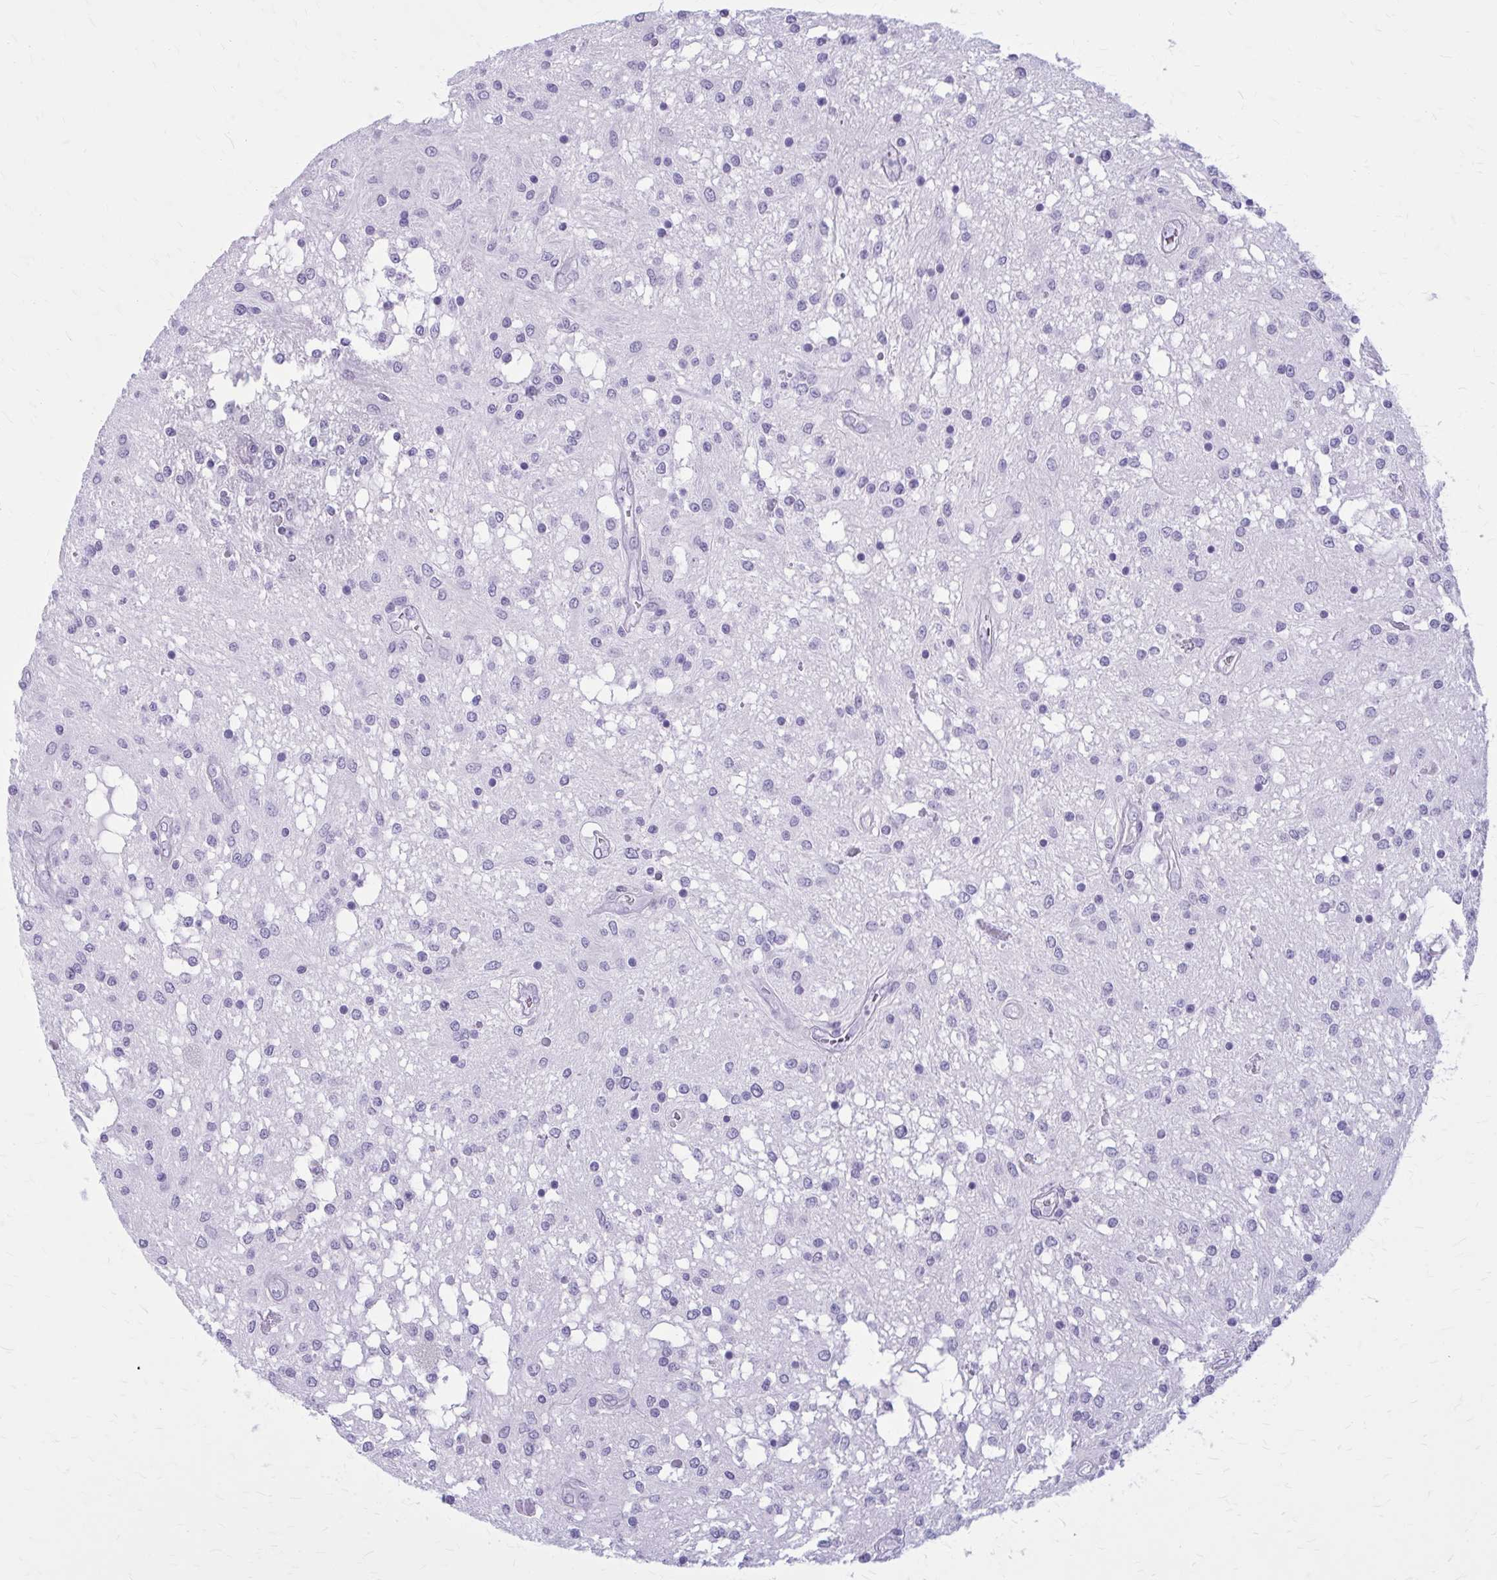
{"staining": {"intensity": "negative", "quantity": "none", "location": "none"}, "tissue": "glioma", "cell_type": "Tumor cells", "image_type": "cancer", "snomed": [{"axis": "morphology", "description": "Glioma, malignant, Low grade"}, {"axis": "topography", "description": "Cerebellum"}], "caption": "High power microscopy histopathology image of an immunohistochemistry photomicrograph of malignant glioma (low-grade), revealing no significant positivity in tumor cells. Nuclei are stained in blue.", "gene": "ZDHHC7", "patient": {"sex": "female", "age": 14}}